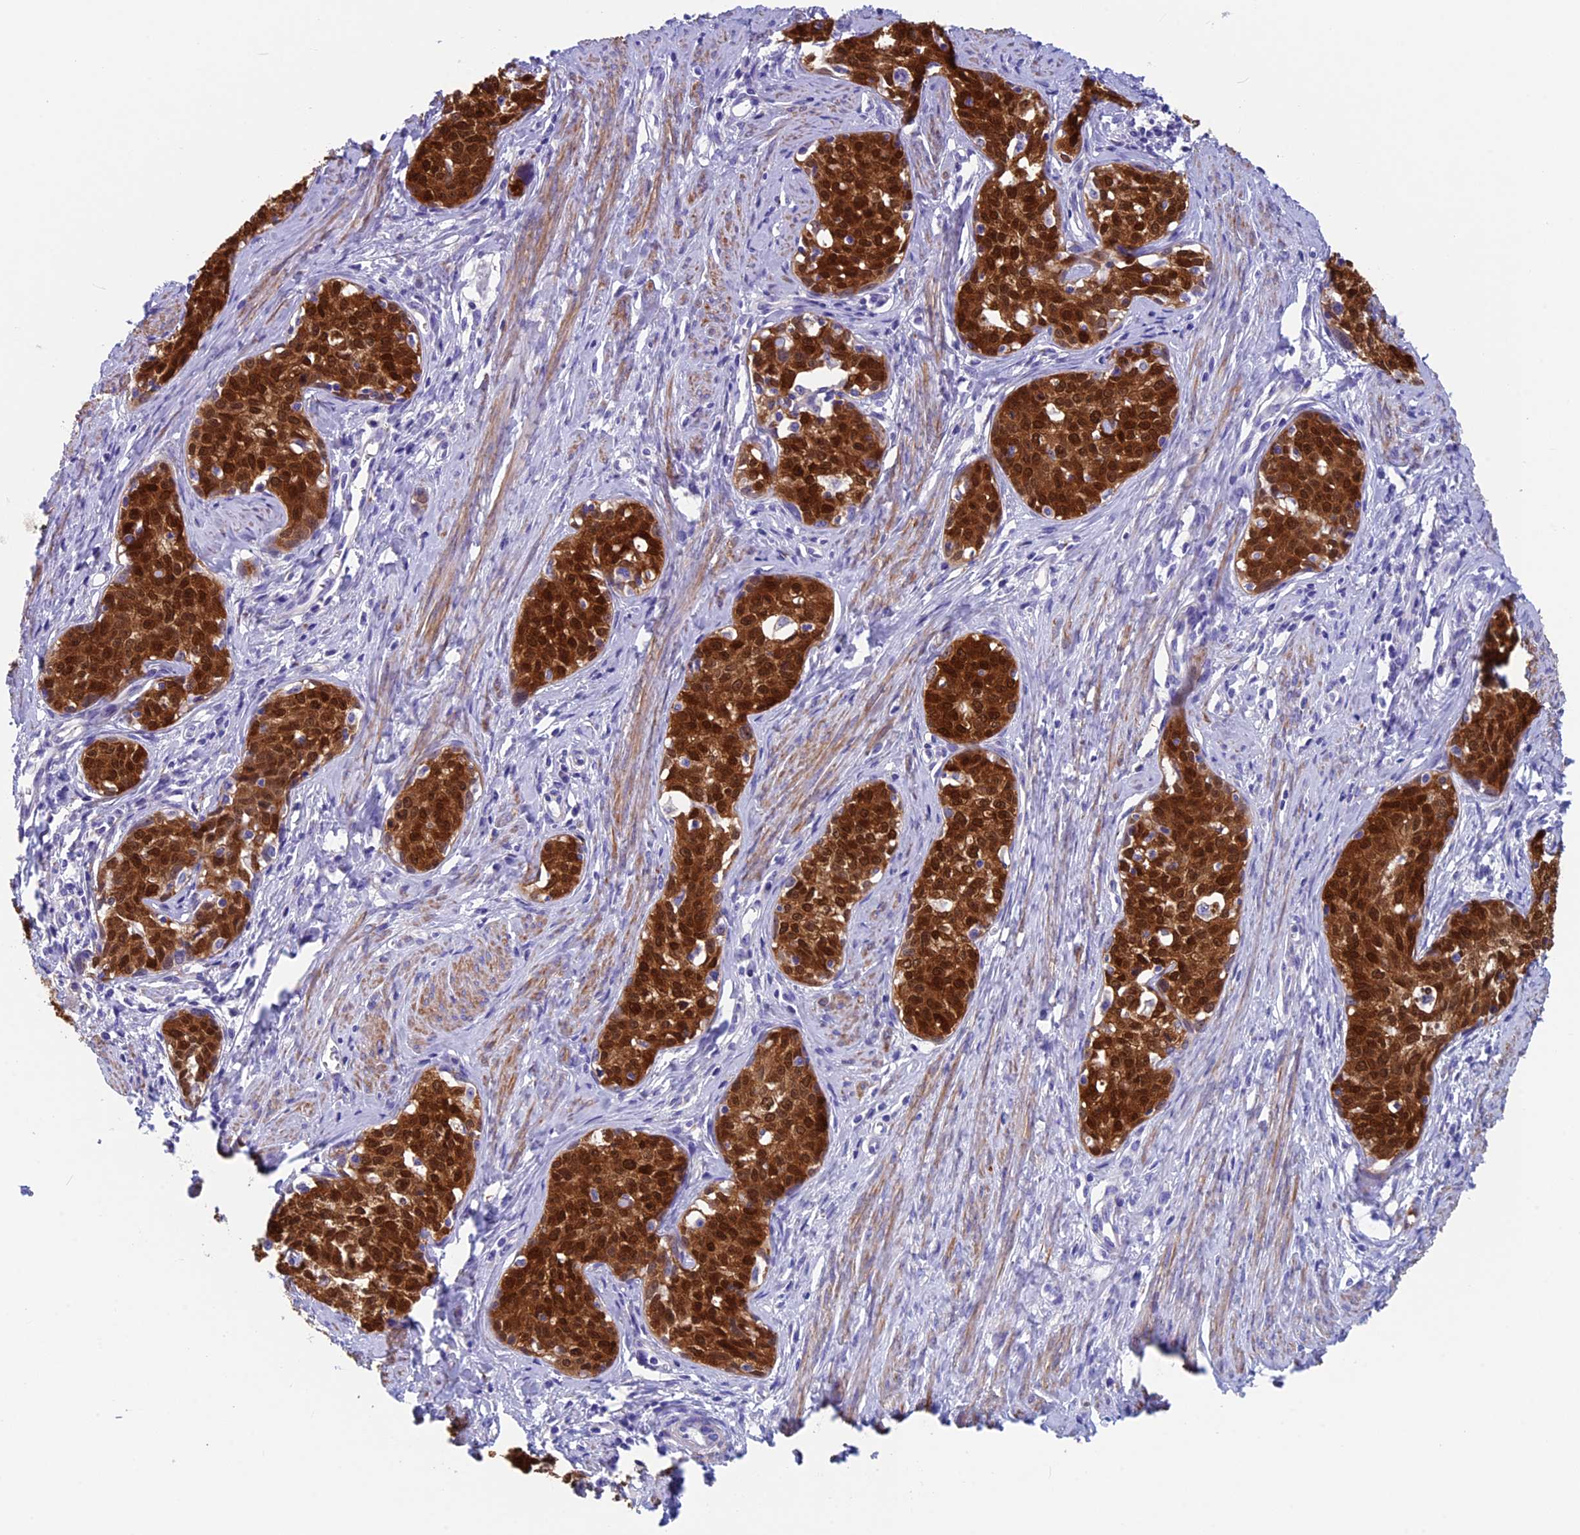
{"staining": {"intensity": "strong", "quantity": ">75%", "location": "cytoplasmic/membranous,nuclear"}, "tissue": "cervical cancer", "cell_type": "Tumor cells", "image_type": "cancer", "snomed": [{"axis": "morphology", "description": "Squamous cell carcinoma, NOS"}, {"axis": "topography", "description": "Cervix"}], "caption": "IHC of squamous cell carcinoma (cervical) shows high levels of strong cytoplasmic/membranous and nuclear positivity in about >75% of tumor cells.", "gene": "ADH7", "patient": {"sex": "female", "age": 52}}